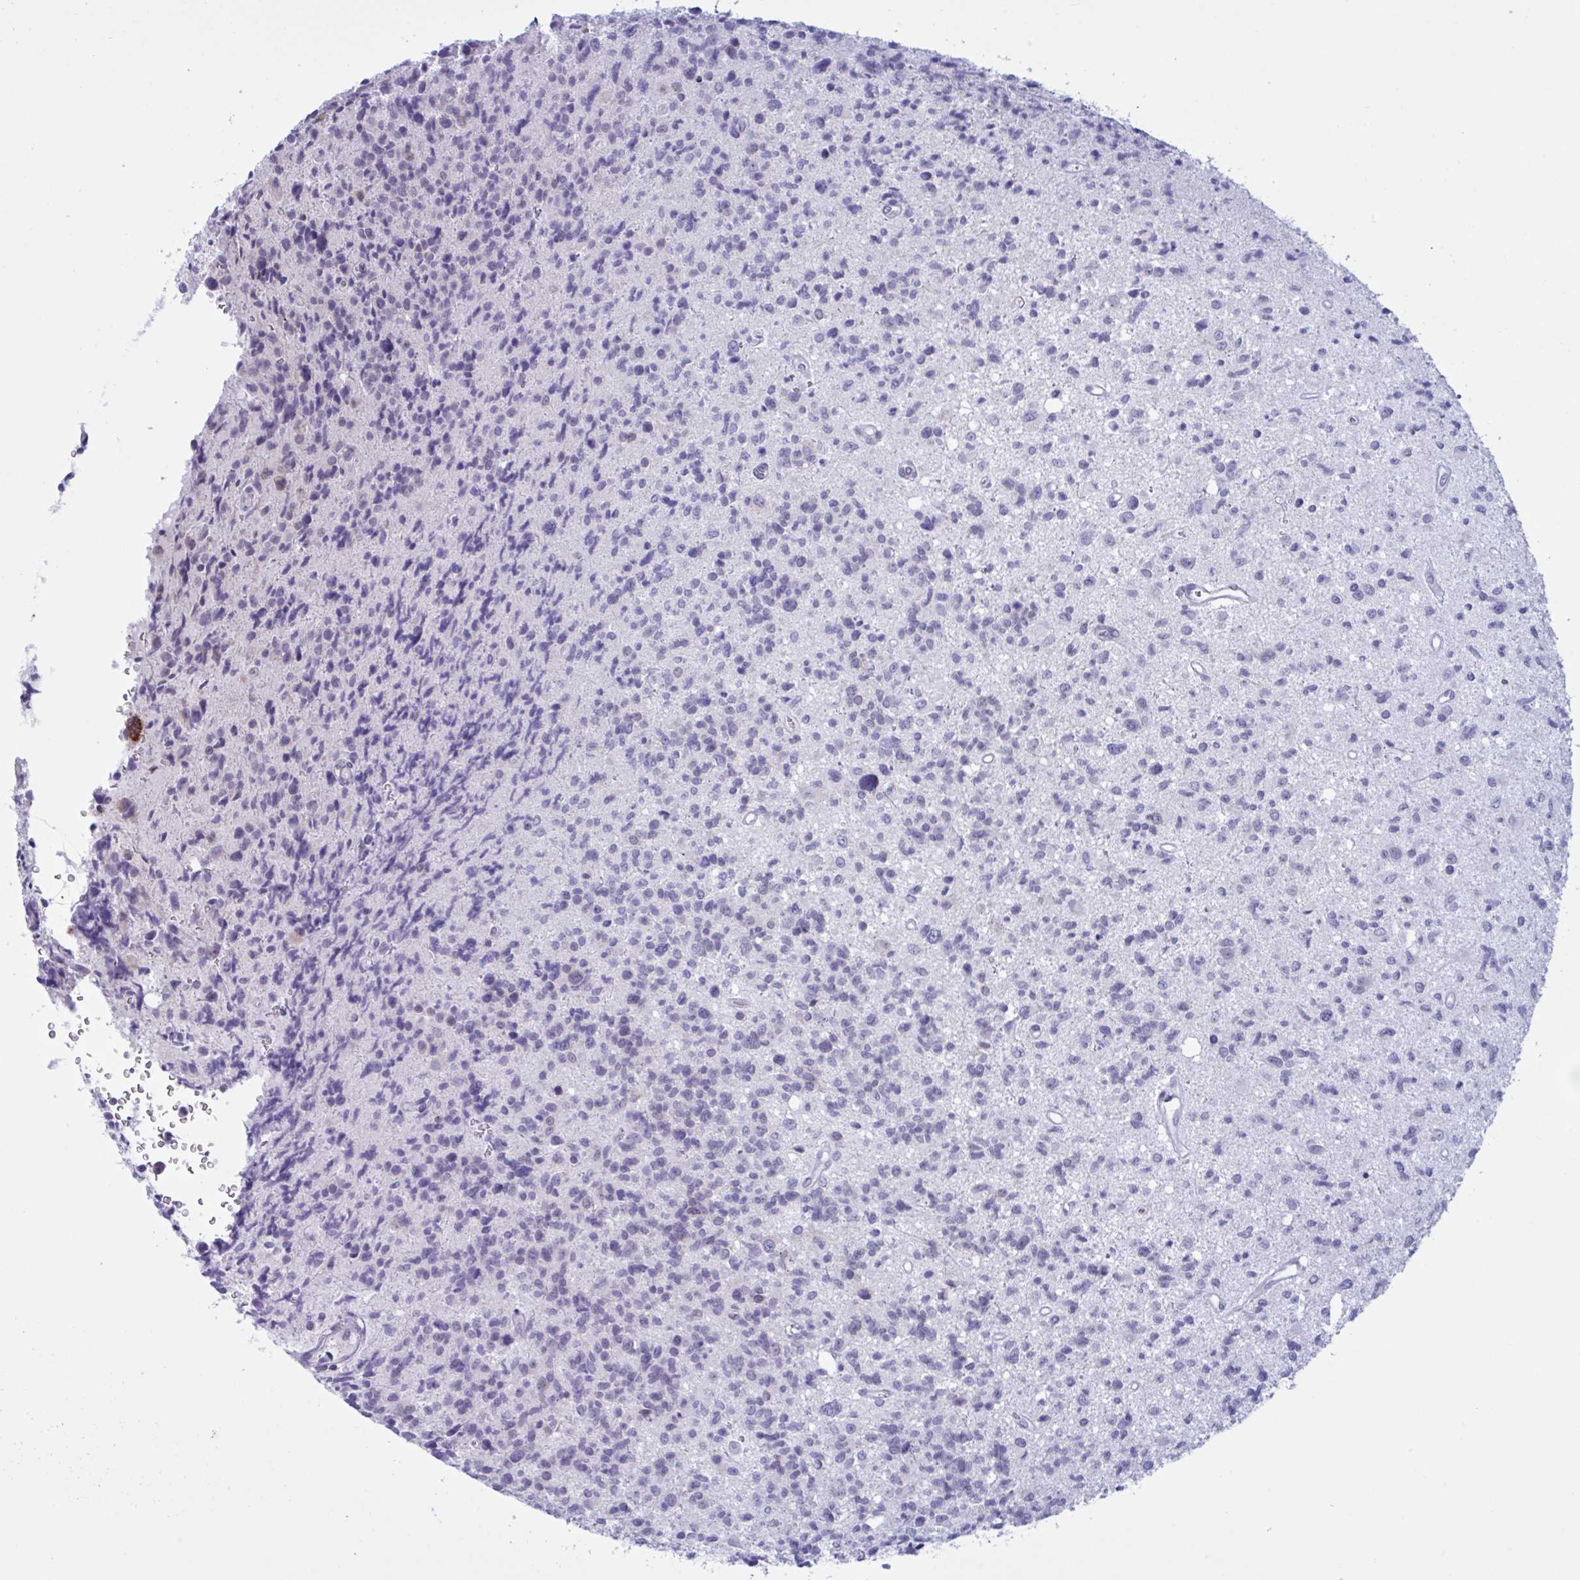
{"staining": {"intensity": "negative", "quantity": "none", "location": "none"}, "tissue": "glioma", "cell_type": "Tumor cells", "image_type": "cancer", "snomed": [{"axis": "morphology", "description": "Glioma, malignant, High grade"}, {"axis": "topography", "description": "Brain"}], "caption": "High magnification brightfield microscopy of glioma stained with DAB (3,3'-diaminobenzidine) (brown) and counterstained with hematoxylin (blue): tumor cells show no significant positivity. Brightfield microscopy of immunohistochemistry (IHC) stained with DAB (brown) and hematoxylin (blue), captured at high magnification.", "gene": "DOCK11", "patient": {"sex": "male", "age": 29}}